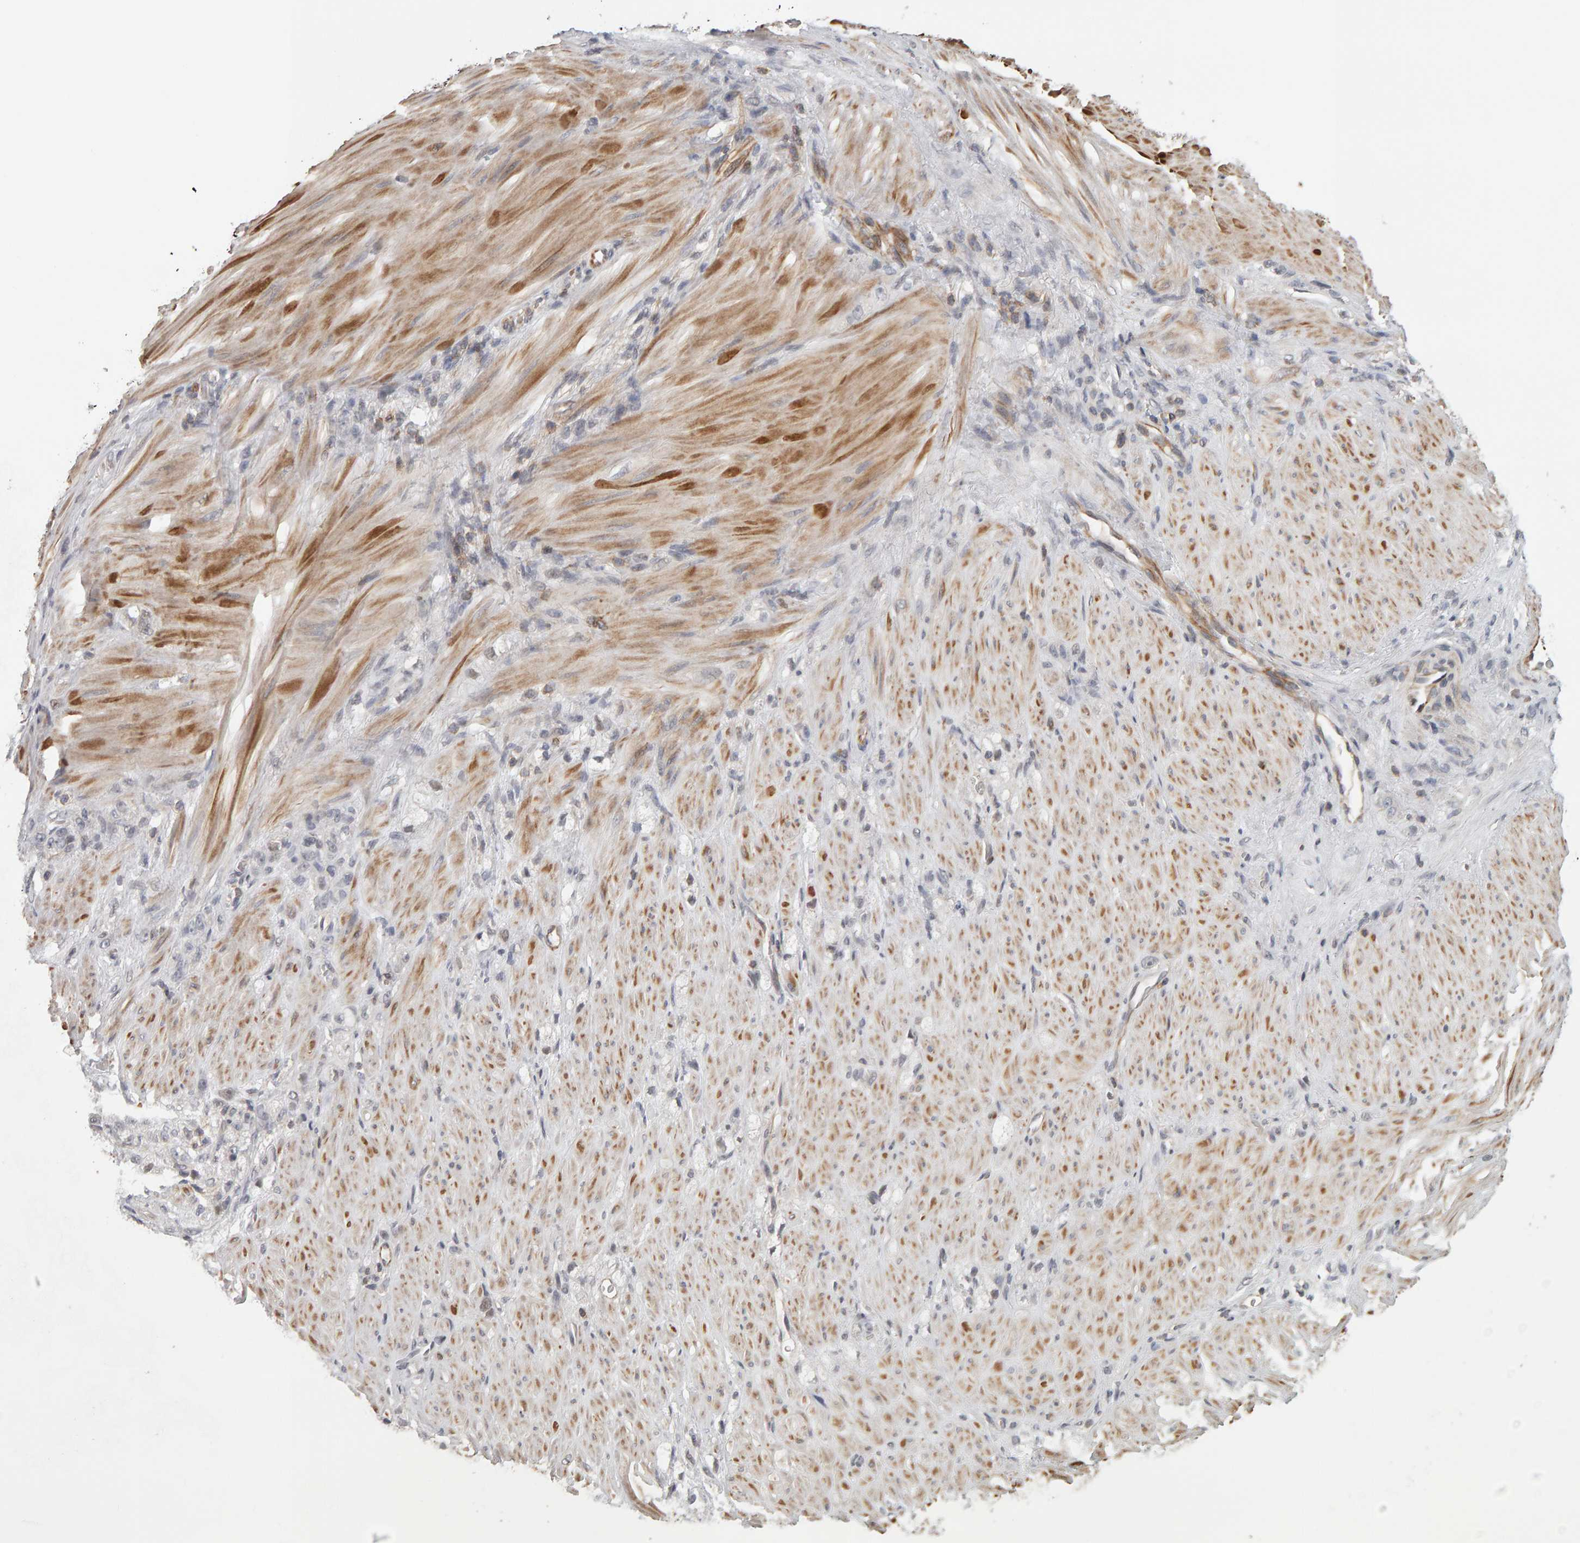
{"staining": {"intensity": "negative", "quantity": "none", "location": "none"}, "tissue": "stomach cancer", "cell_type": "Tumor cells", "image_type": "cancer", "snomed": [{"axis": "morphology", "description": "Normal tissue, NOS"}, {"axis": "morphology", "description": "Adenocarcinoma, NOS"}, {"axis": "topography", "description": "Stomach"}], "caption": "Protein analysis of stomach adenocarcinoma shows no significant positivity in tumor cells.", "gene": "TEFM", "patient": {"sex": "male", "age": 82}}